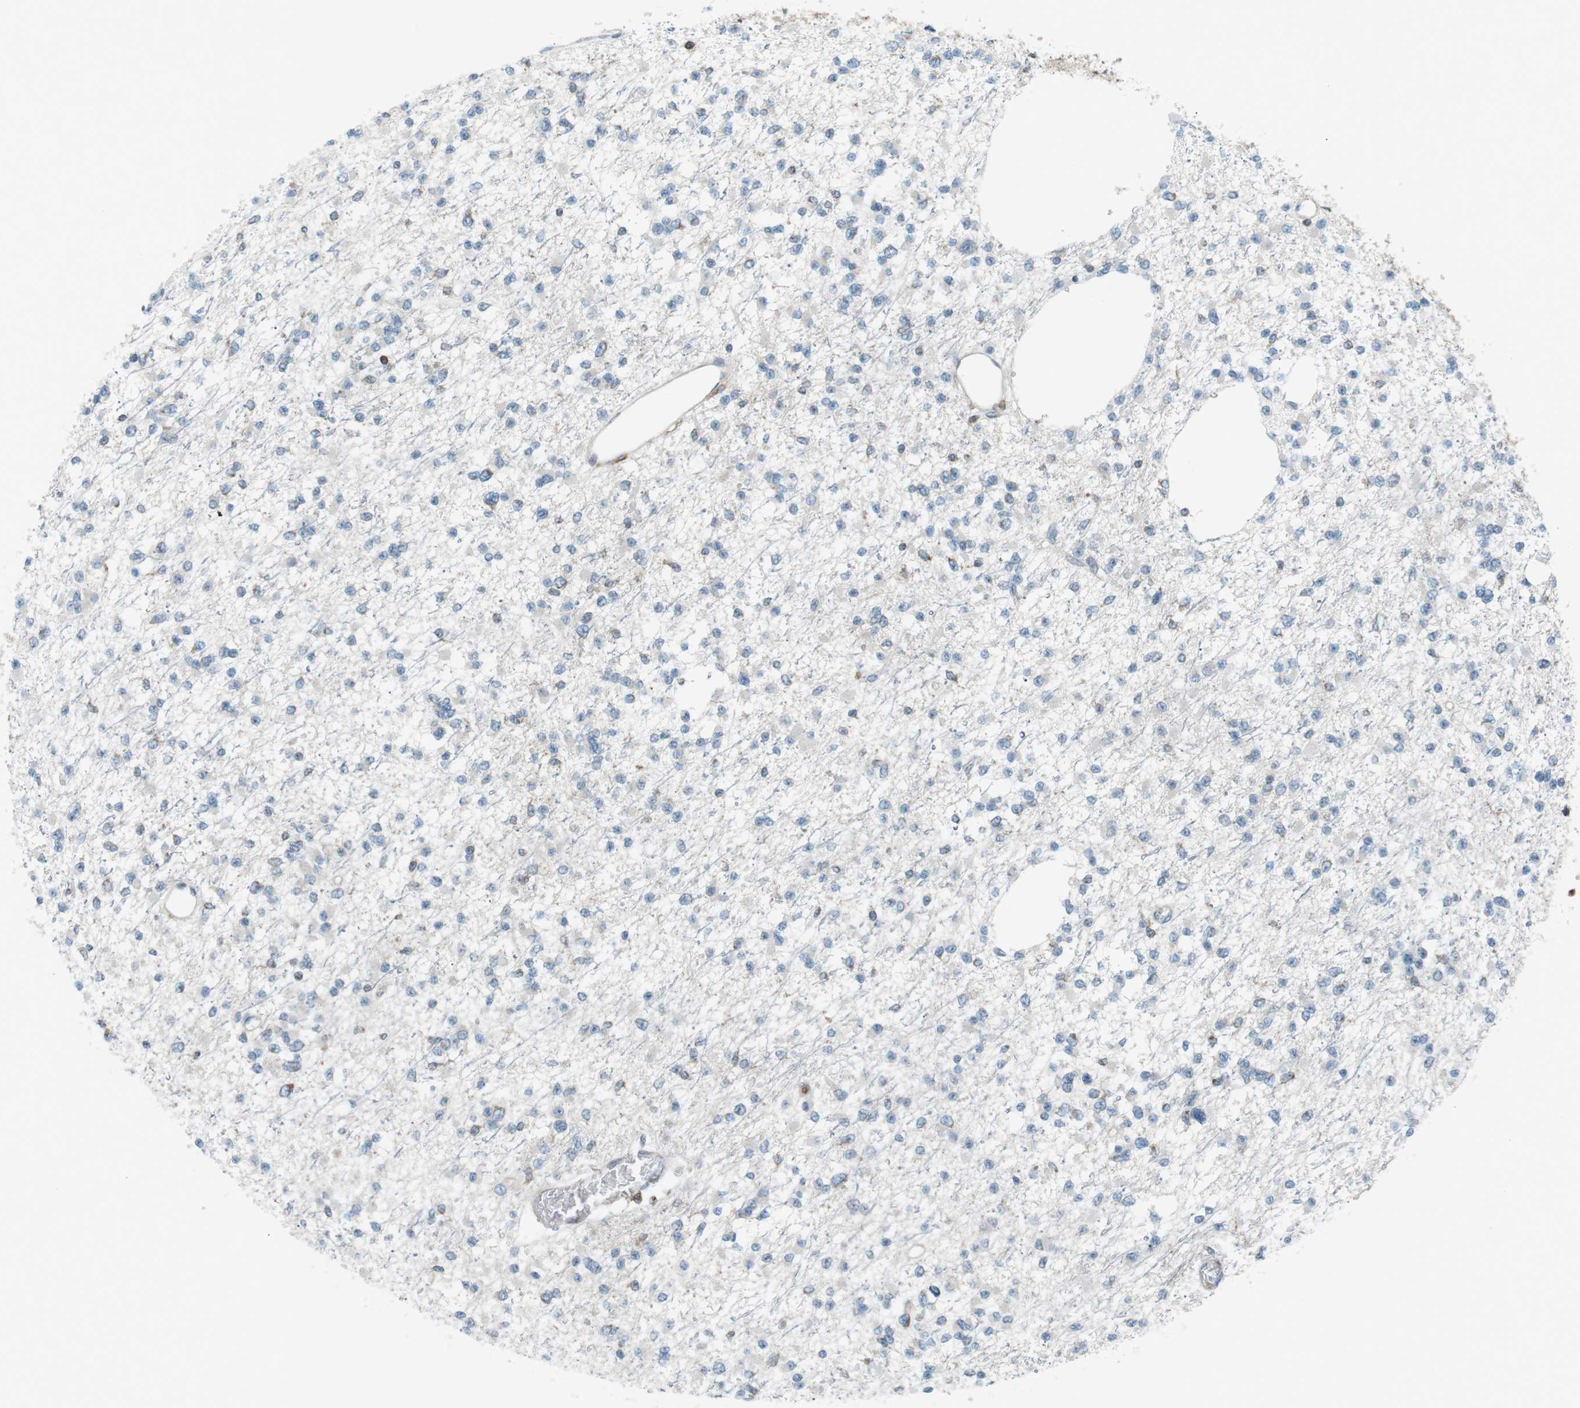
{"staining": {"intensity": "negative", "quantity": "none", "location": "none"}, "tissue": "glioma", "cell_type": "Tumor cells", "image_type": "cancer", "snomed": [{"axis": "morphology", "description": "Glioma, malignant, Low grade"}, {"axis": "topography", "description": "Brain"}], "caption": "Tumor cells are negative for protein expression in human glioma. (DAB immunohistochemistry (IHC), high magnification).", "gene": "FLII", "patient": {"sex": "female", "age": 22}}